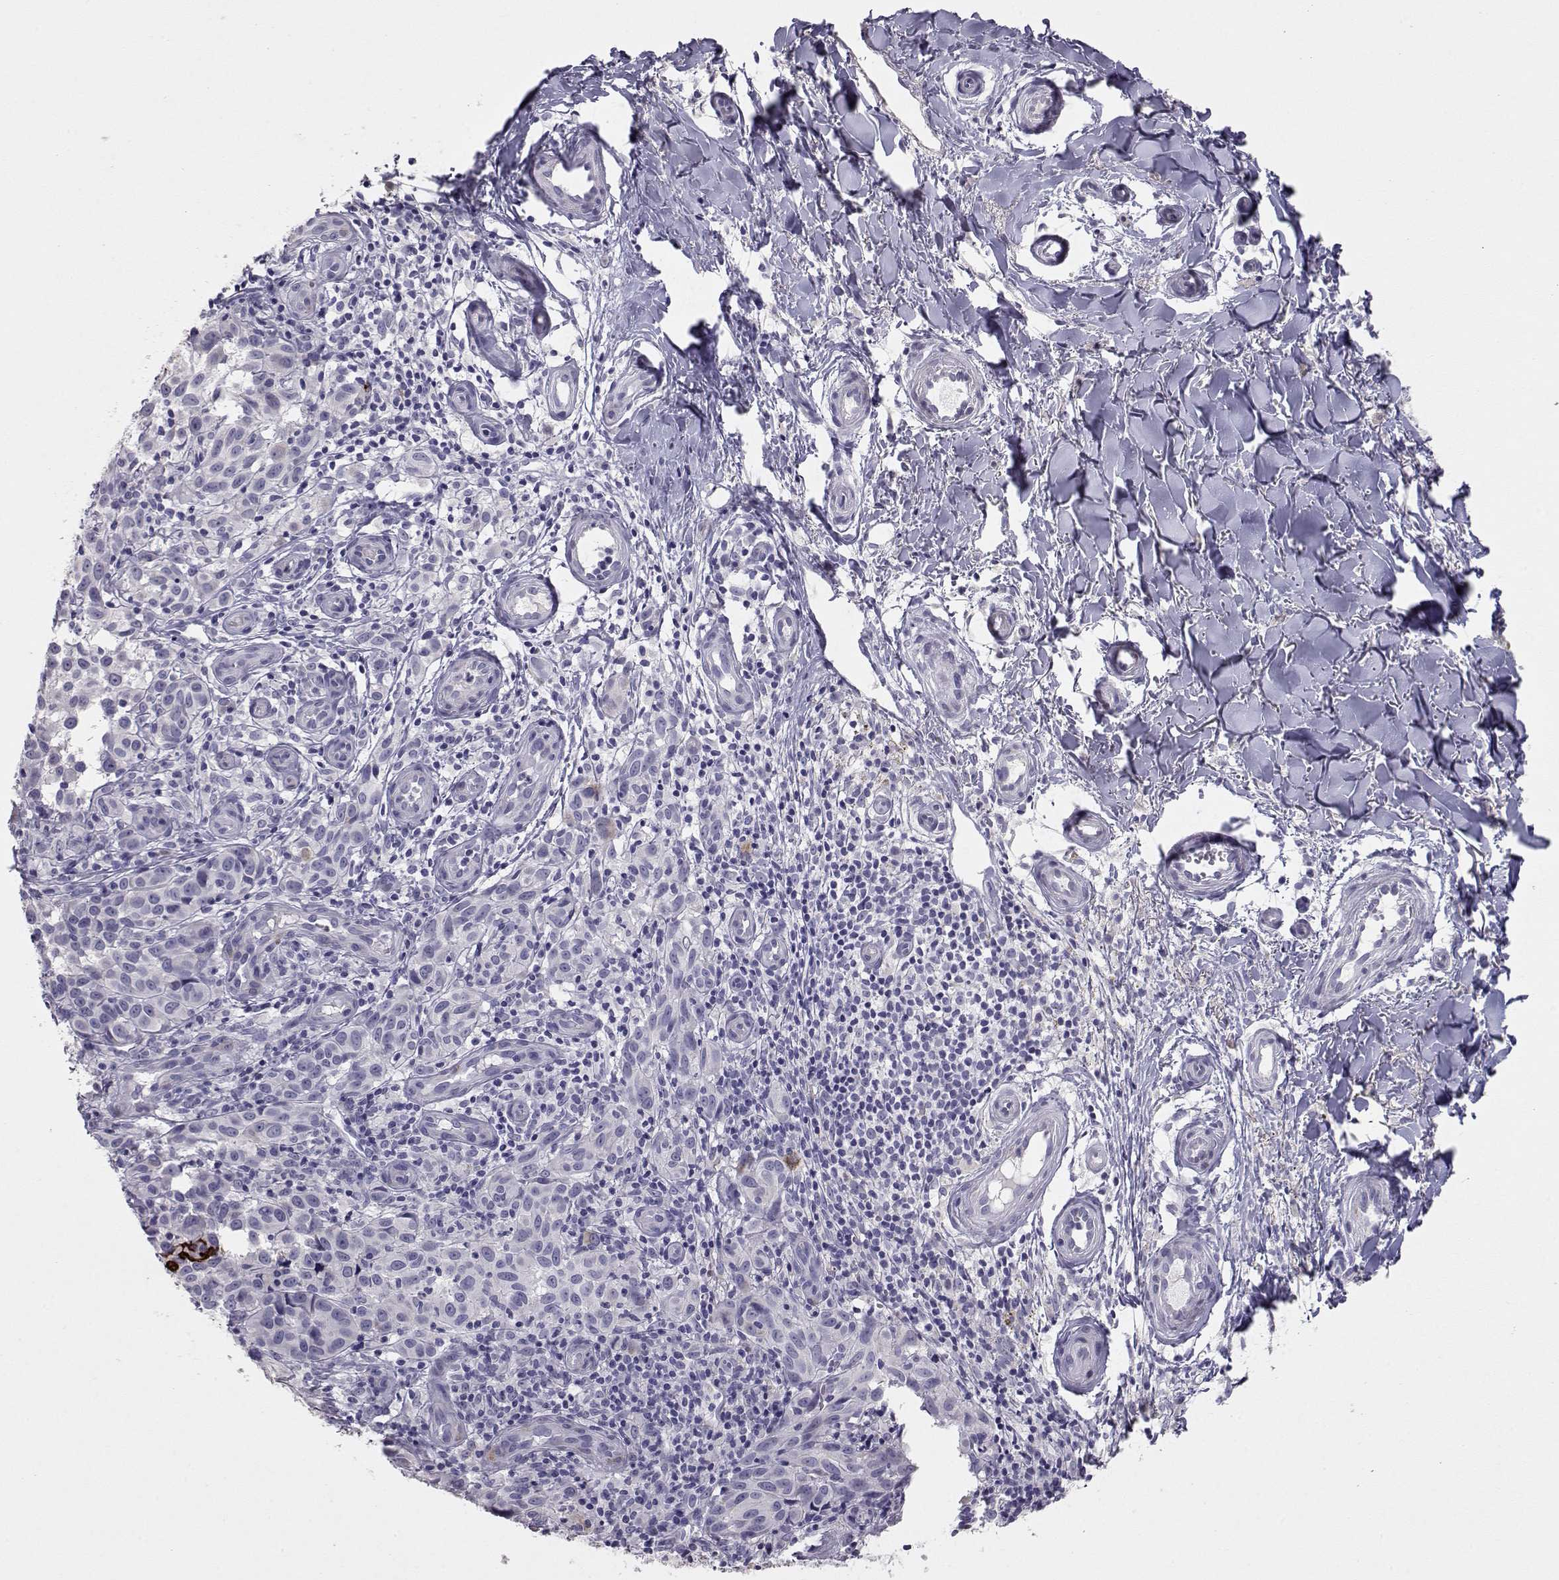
{"staining": {"intensity": "negative", "quantity": "none", "location": "none"}, "tissue": "melanoma", "cell_type": "Tumor cells", "image_type": "cancer", "snomed": [{"axis": "morphology", "description": "Malignant melanoma, NOS"}, {"axis": "topography", "description": "Skin"}], "caption": "This is an IHC photomicrograph of human malignant melanoma. There is no staining in tumor cells.", "gene": "LAMB3", "patient": {"sex": "female", "age": 53}}